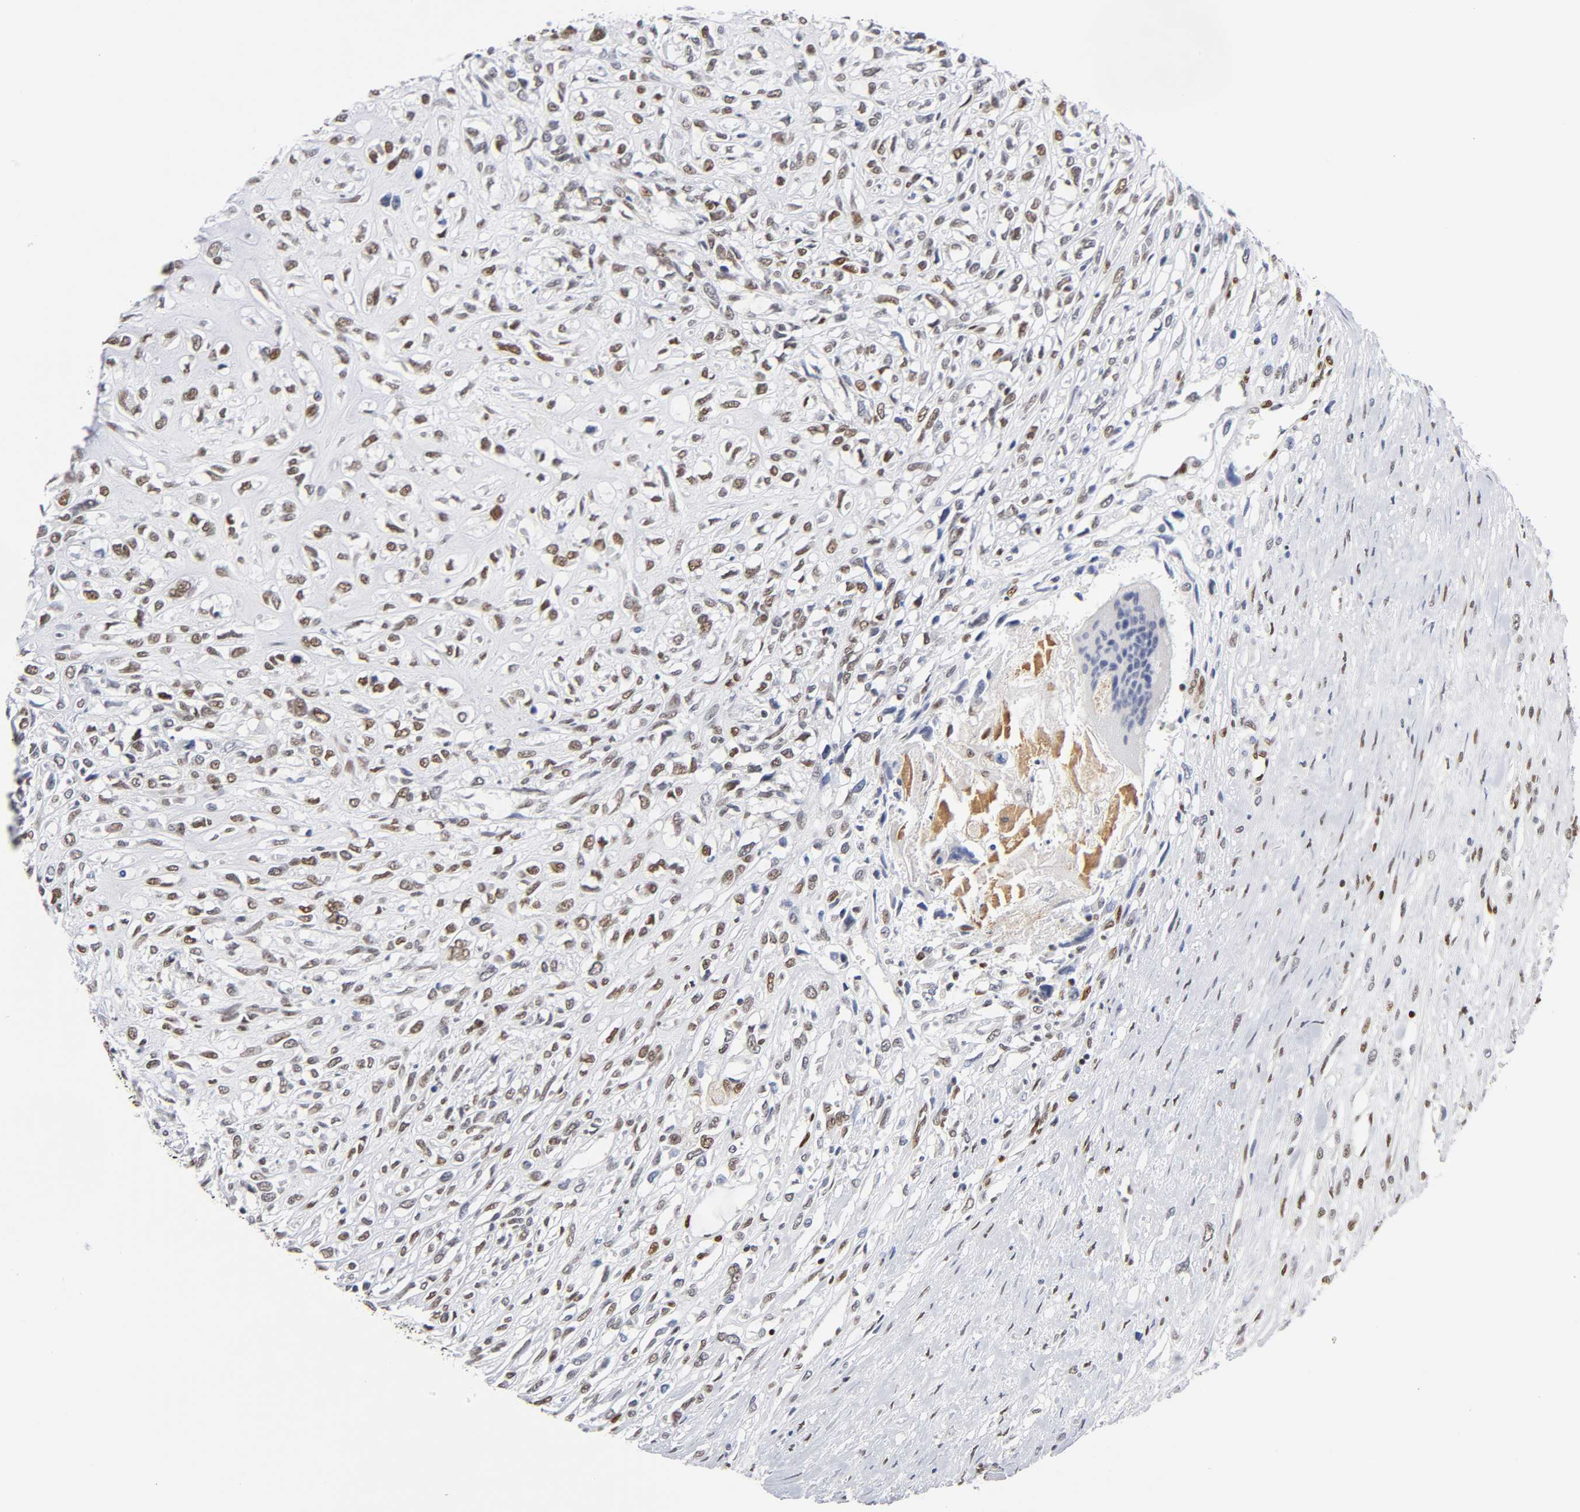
{"staining": {"intensity": "weak", "quantity": "25%-75%", "location": "nuclear"}, "tissue": "head and neck cancer", "cell_type": "Tumor cells", "image_type": "cancer", "snomed": [{"axis": "morphology", "description": "Necrosis, NOS"}, {"axis": "morphology", "description": "Neoplasm, malignant, NOS"}, {"axis": "topography", "description": "Salivary gland"}, {"axis": "topography", "description": "Head-Neck"}], "caption": "Immunohistochemistry staining of head and neck malignant neoplasm, which displays low levels of weak nuclear staining in approximately 25%-75% of tumor cells indicating weak nuclear protein staining. The staining was performed using DAB (3,3'-diaminobenzidine) (brown) for protein detection and nuclei were counterstained in hematoxylin (blue).", "gene": "NR3C1", "patient": {"sex": "male", "age": 43}}